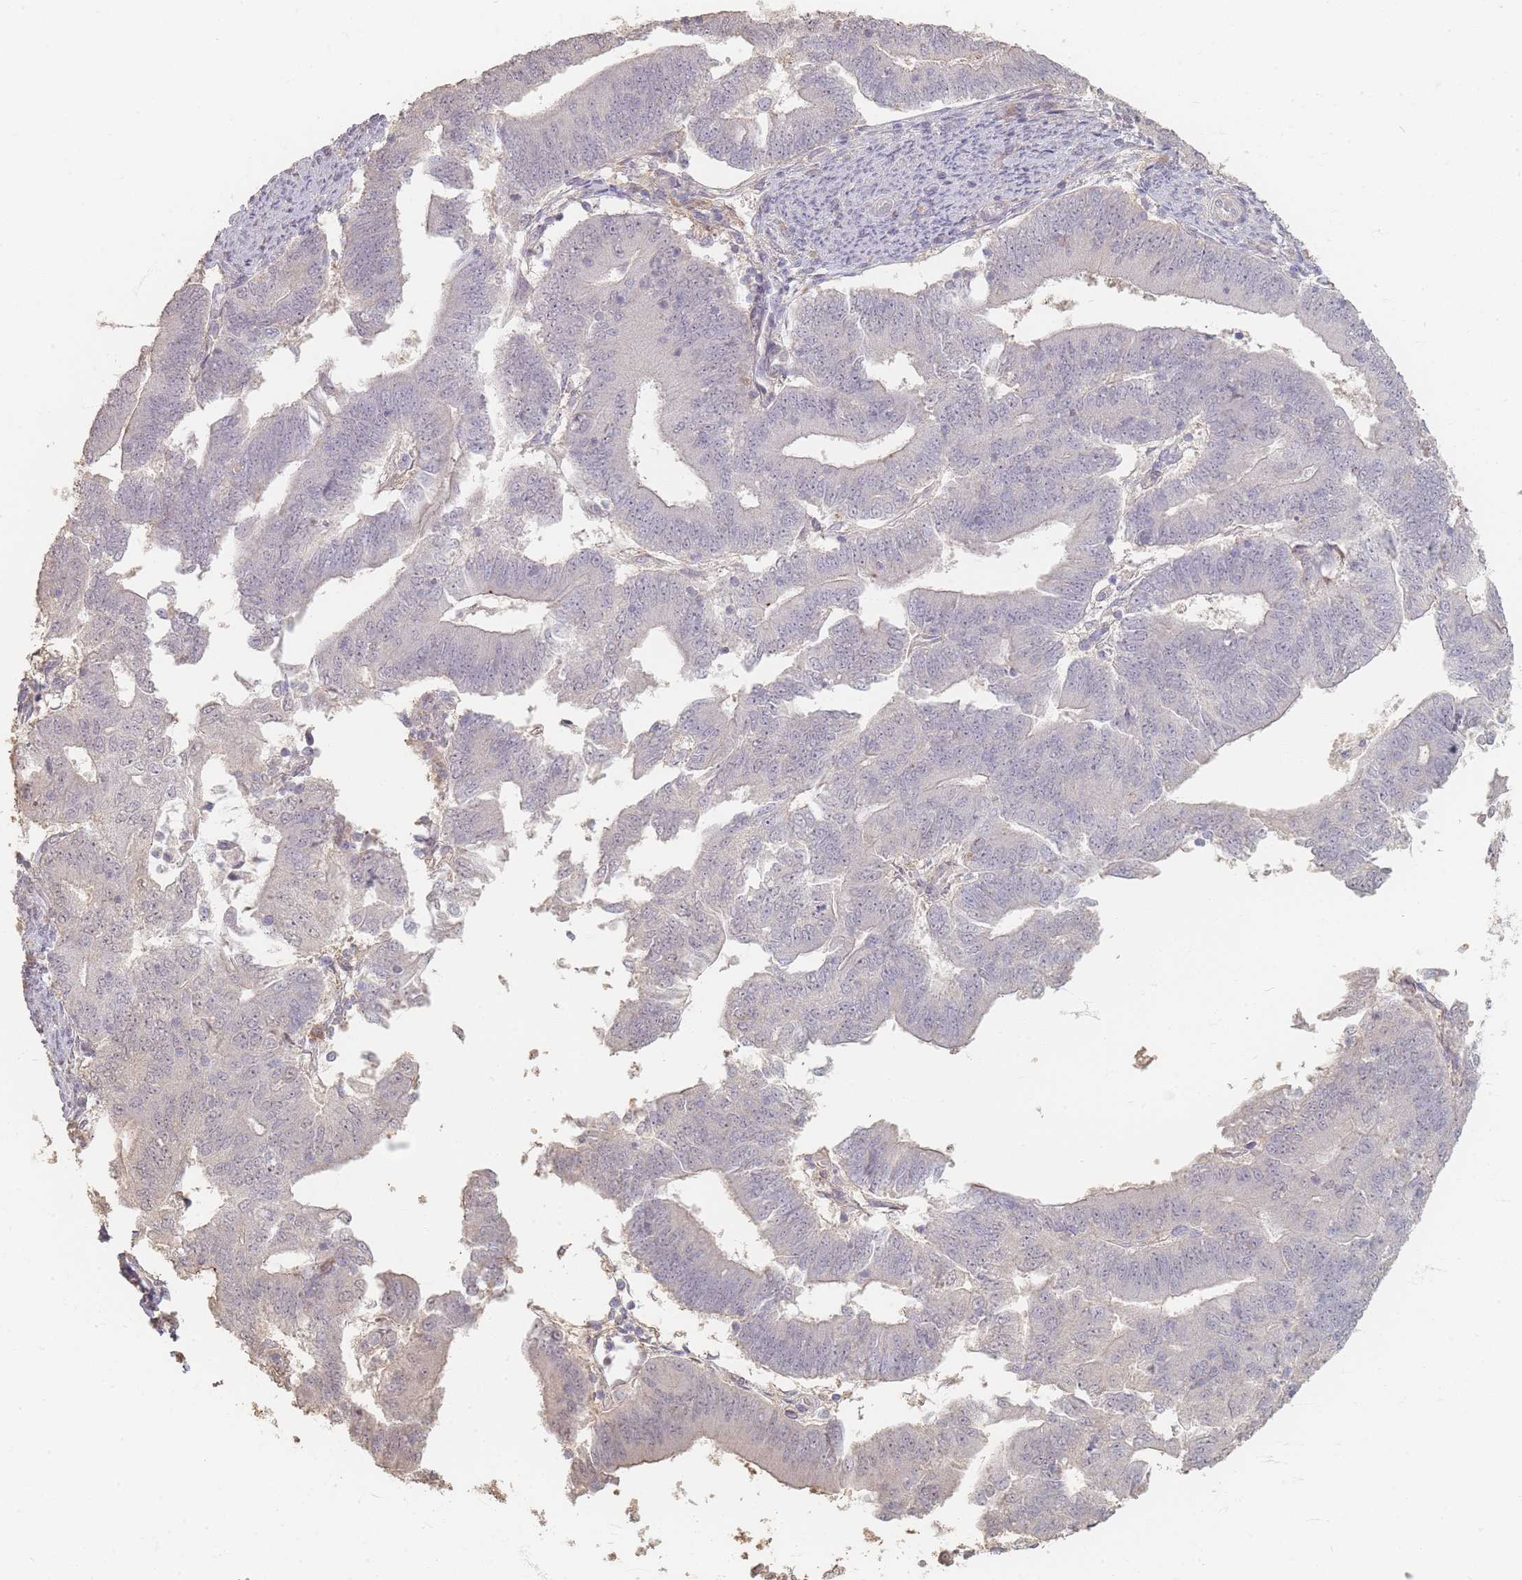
{"staining": {"intensity": "negative", "quantity": "none", "location": "none"}, "tissue": "endometrial cancer", "cell_type": "Tumor cells", "image_type": "cancer", "snomed": [{"axis": "morphology", "description": "Adenocarcinoma, NOS"}, {"axis": "topography", "description": "Endometrium"}], "caption": "High power microscopy photomicrograph of an immunohistochemistry (IHC) image of endometrial adenocarcinoma, revealing no significant positivity in tumor cells.", "gene": "RFTN1", "patient": {"sex": "female", "age": 70}}